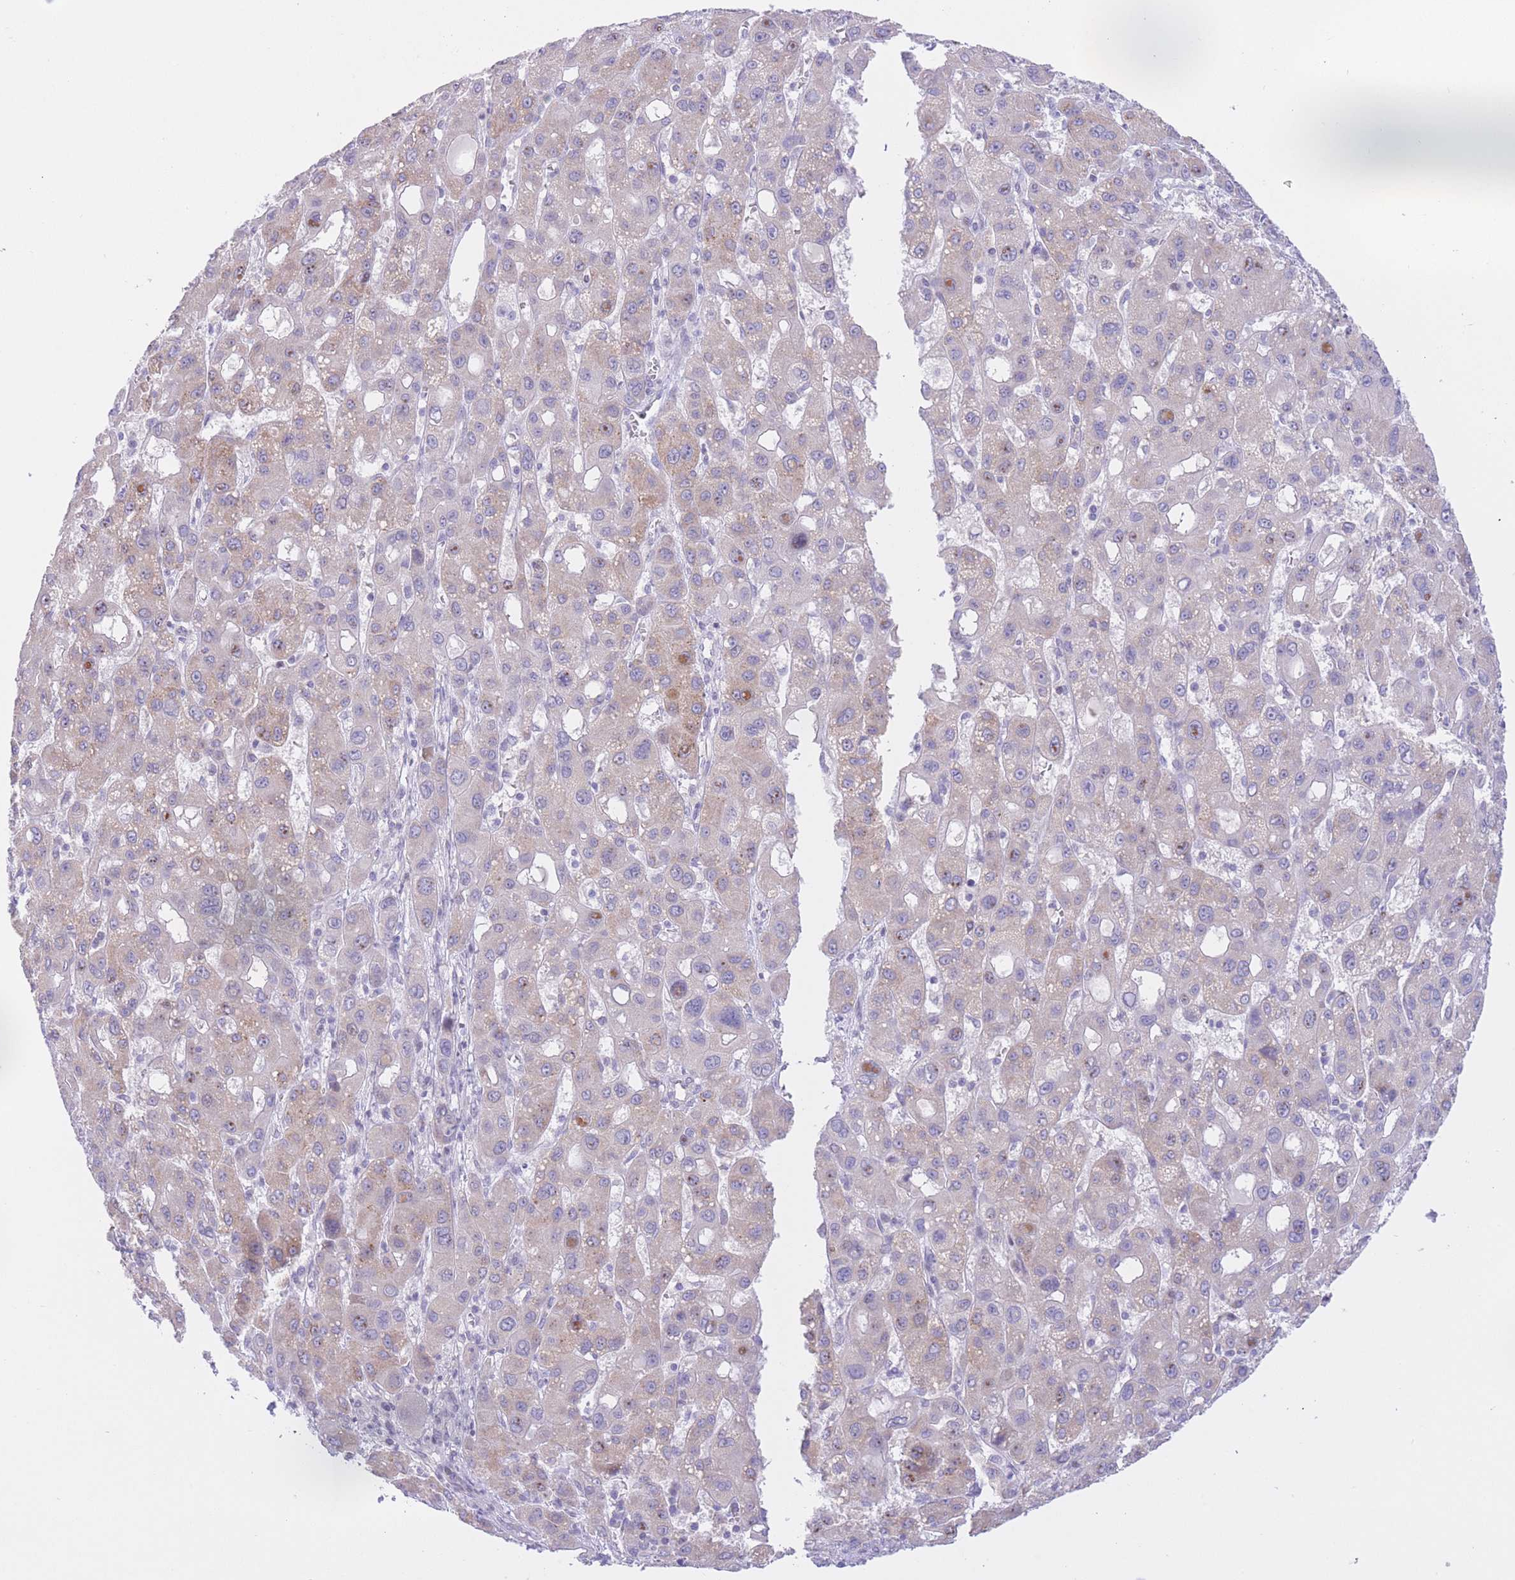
{"staining": {"intensity": "moderate", "quantity": "<25%", "location": "cytoplasmic/membranous"}, "tissue": "liver cancer", "cell_type": "Tumor cells", "image_type": "cancer", "snomed": [{"axis": "morphology", "description": "Carcinoma, Hepatocellular, NOS"}, {"axis": "topography", "description": "Liver"}], "caption": "This micrograph demonstrates immunohistochemistry staining of human hepatocellular carcinoma (liver), with low moderate cytoplasmic/membranous staining in approximately <25% of tumor cells.", "gene": "RPL39L", "patient": {"sex": "male", "age": 55}}